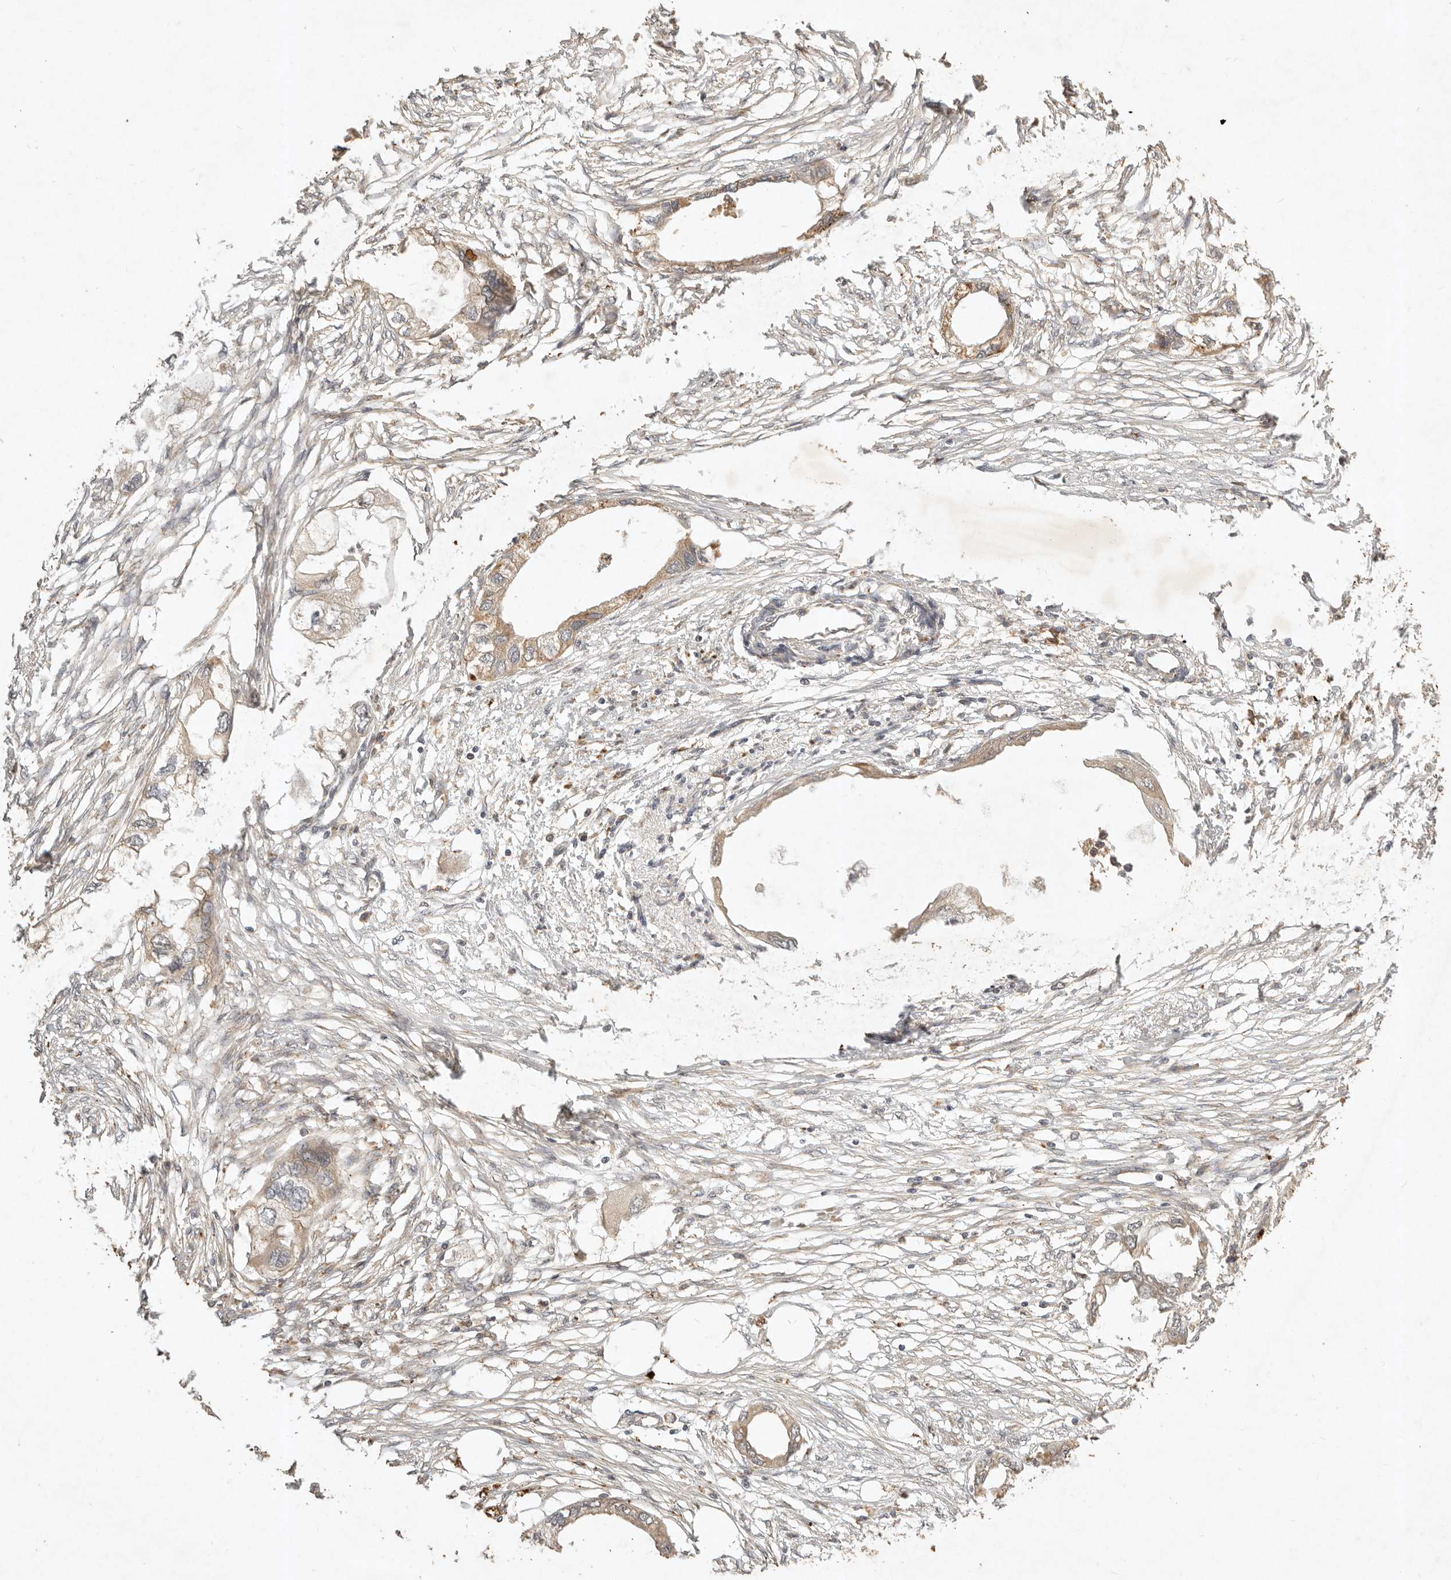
{"staining": {"intensity": "weak", "quantity": ">75%", "location": "cytoplasmic/membranous"}, "tissue": "endometrial cancer", "cell_type": "Tumor cells", "image_type": "cancer", "snomed": [{"axis": "morphology", "description": "Adenocarcinoma, NOS"}, {"axis": "morphology", "description": "Adenocarcinoma, metastatic, NOS"}, {"axis": "topography", "description": "Adipose tissue"}, {"axis": "topography", "description": "Endometrium"}], "caption": "Endometrial cancer (adenocarcinoma) stained with a brown dye exhibits weak cytoplasmic/membranous positive staining in about >75% of tumor cells.", "gene": "CLEC4C", "patient": {"sex": "female", "age": 67}}